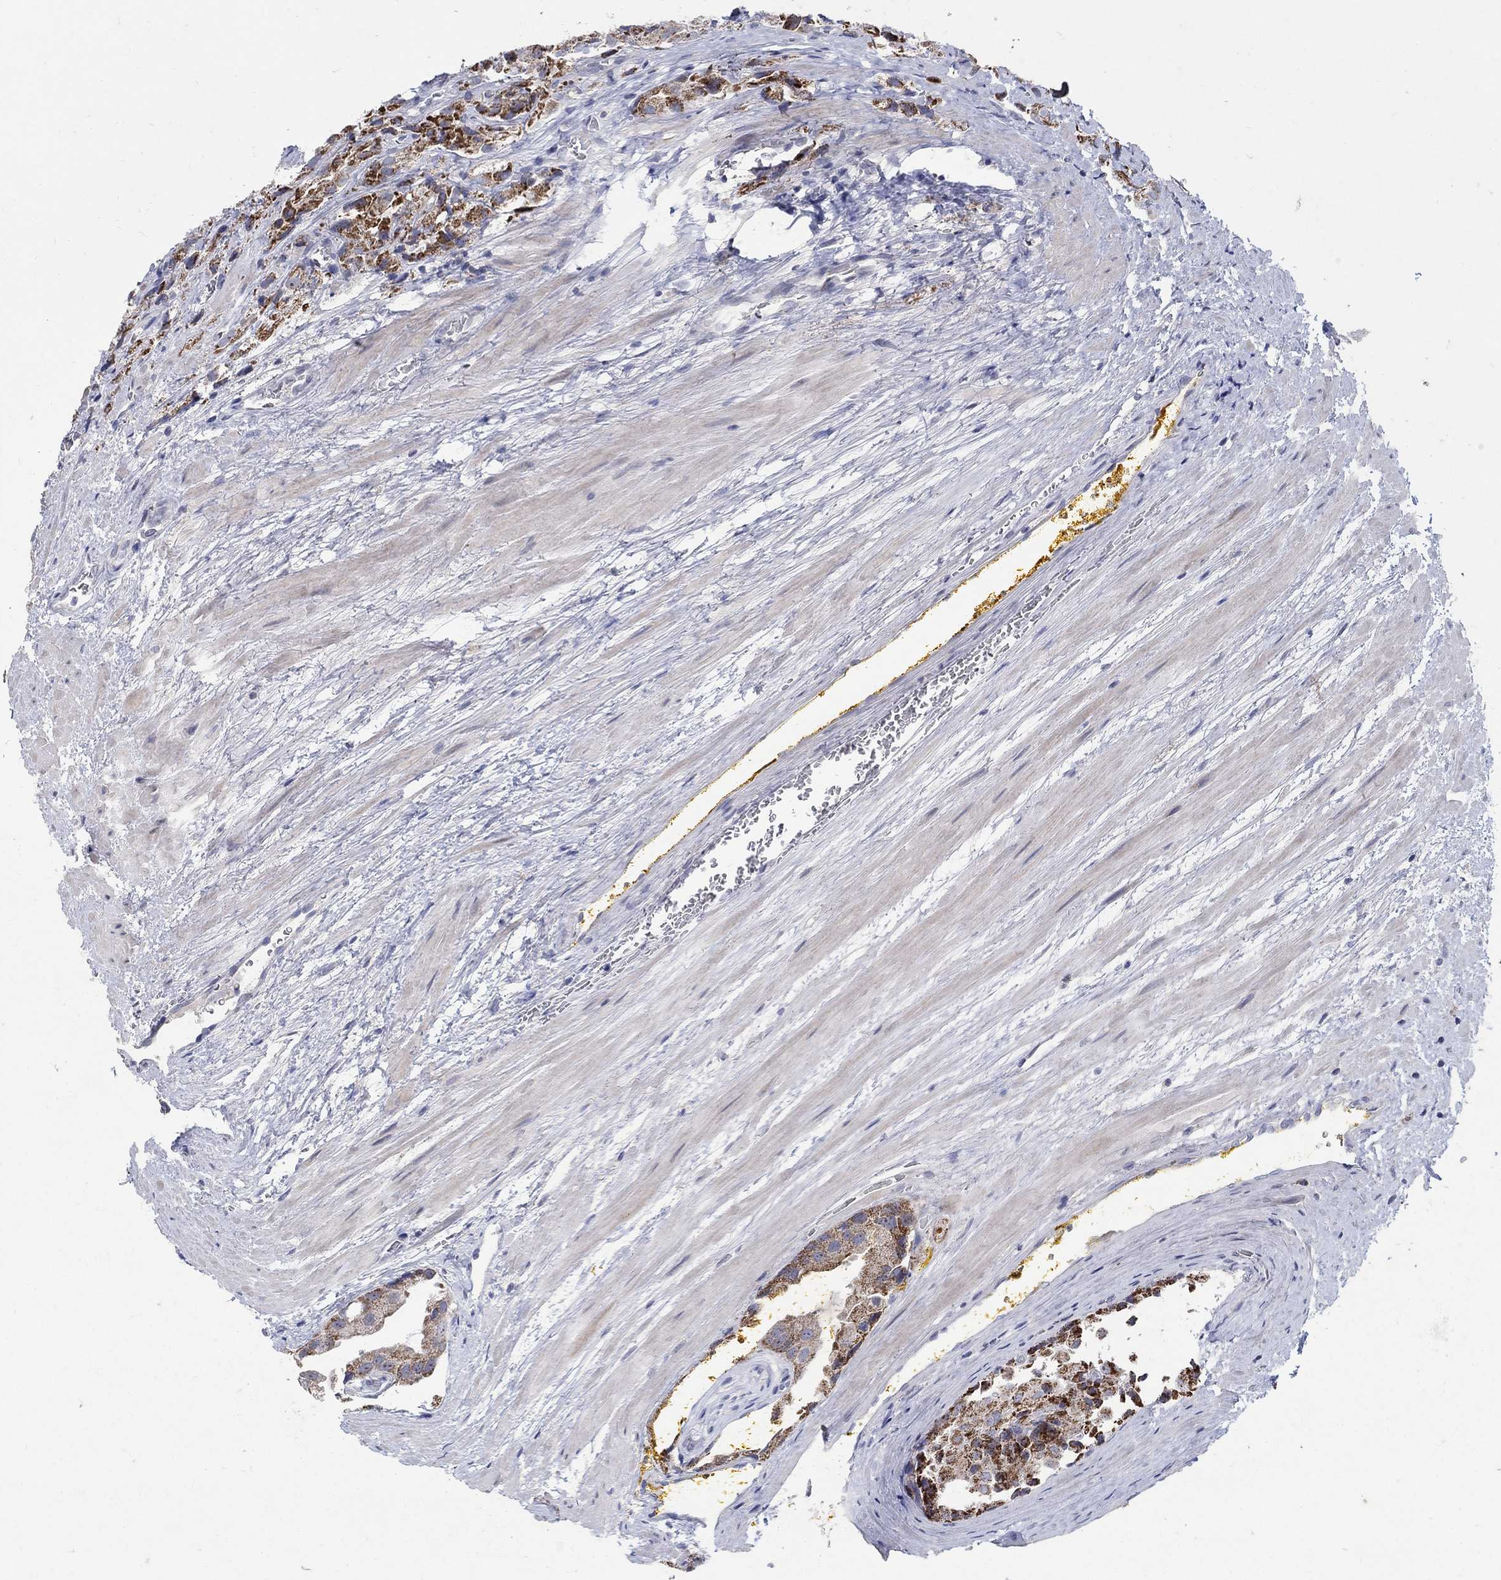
{"staining": {"intensity": "strong", "quantity": "25%-75%", "location": "cytoplasmic/membranous"}, "tissue": "prostate cancer", "cell_type": "Tumor cells", "image_type": "cancer", "snomed": [{"axis": "morphology", "description": "Adenocarcinoma, NOS"}, {"axis": "topography", "description": "Prostate and seminal vesicle, NOS"}, {"axis": "topography", "description": "Prostate"}], "caption": "A brown stain labels strong cytoplasmic/membranous staining of a protein in human adenocarcinoma (prostate) tumor cells.", "gene": "HMX2", "patient": {"sex": "male", "age": 67}}